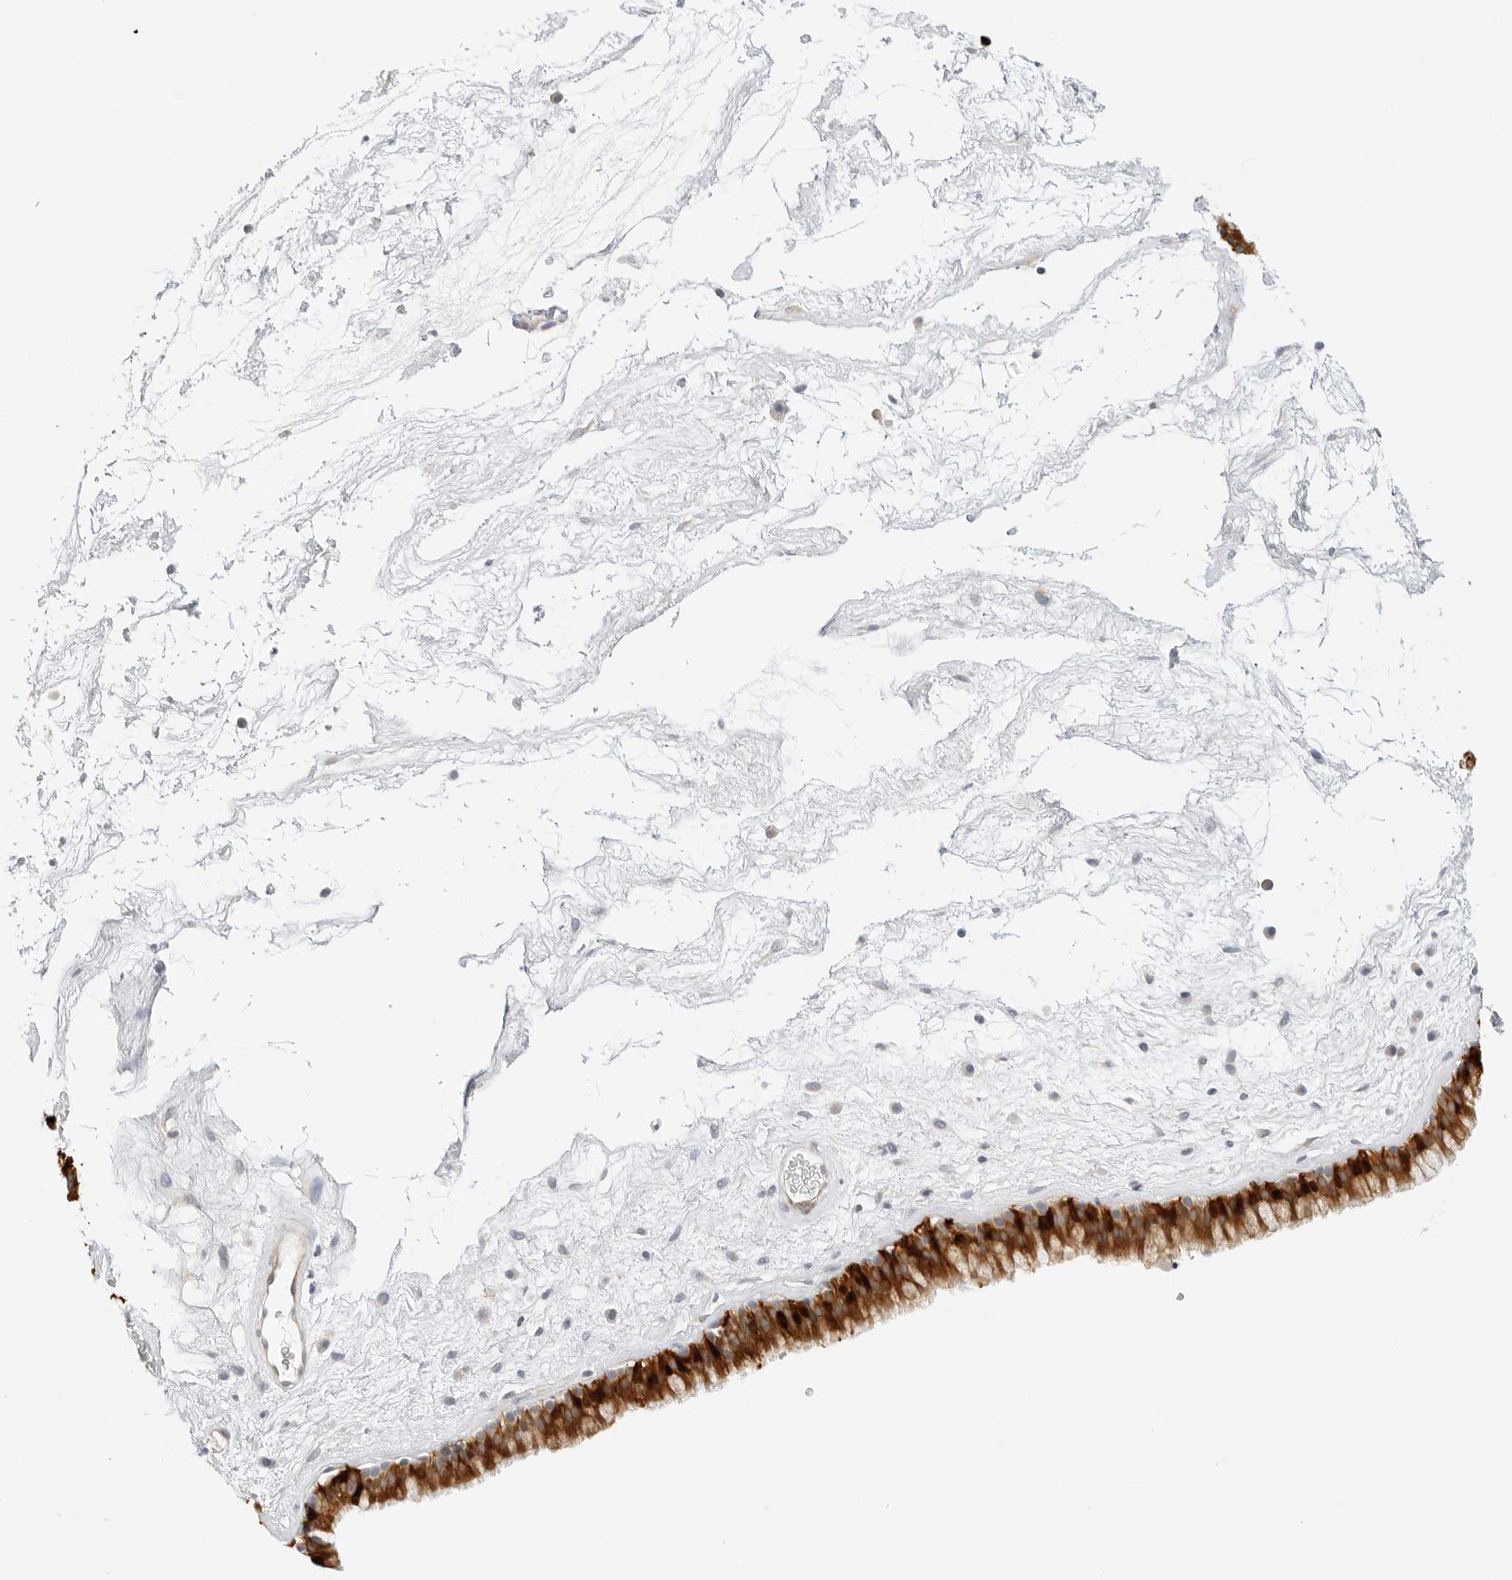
{"staining": {"intensity": "strong", "quantity": ">75%", "location": "cytoplasmic/membranous"}, "tissue": "nasopharynx", "cell_type": "Respiratory epithelial cells", "image_type": "normal", "snomed": [{"axis": "morphology", "description": "Normal tissue, NOS"}, {"axis": "morphology", "description": "Inflammation, NOS"}, {"axis": "topography", "description": "Nasopharynx"}], "caption": "Human nasopharynx stained with a brown dye reveals strong cytoplasmic/membranous positive expression in approximately >75% of respiratory epithelial cells.", "gene": "OSCP1", "patient": {"sex": "male", "age": 48}}